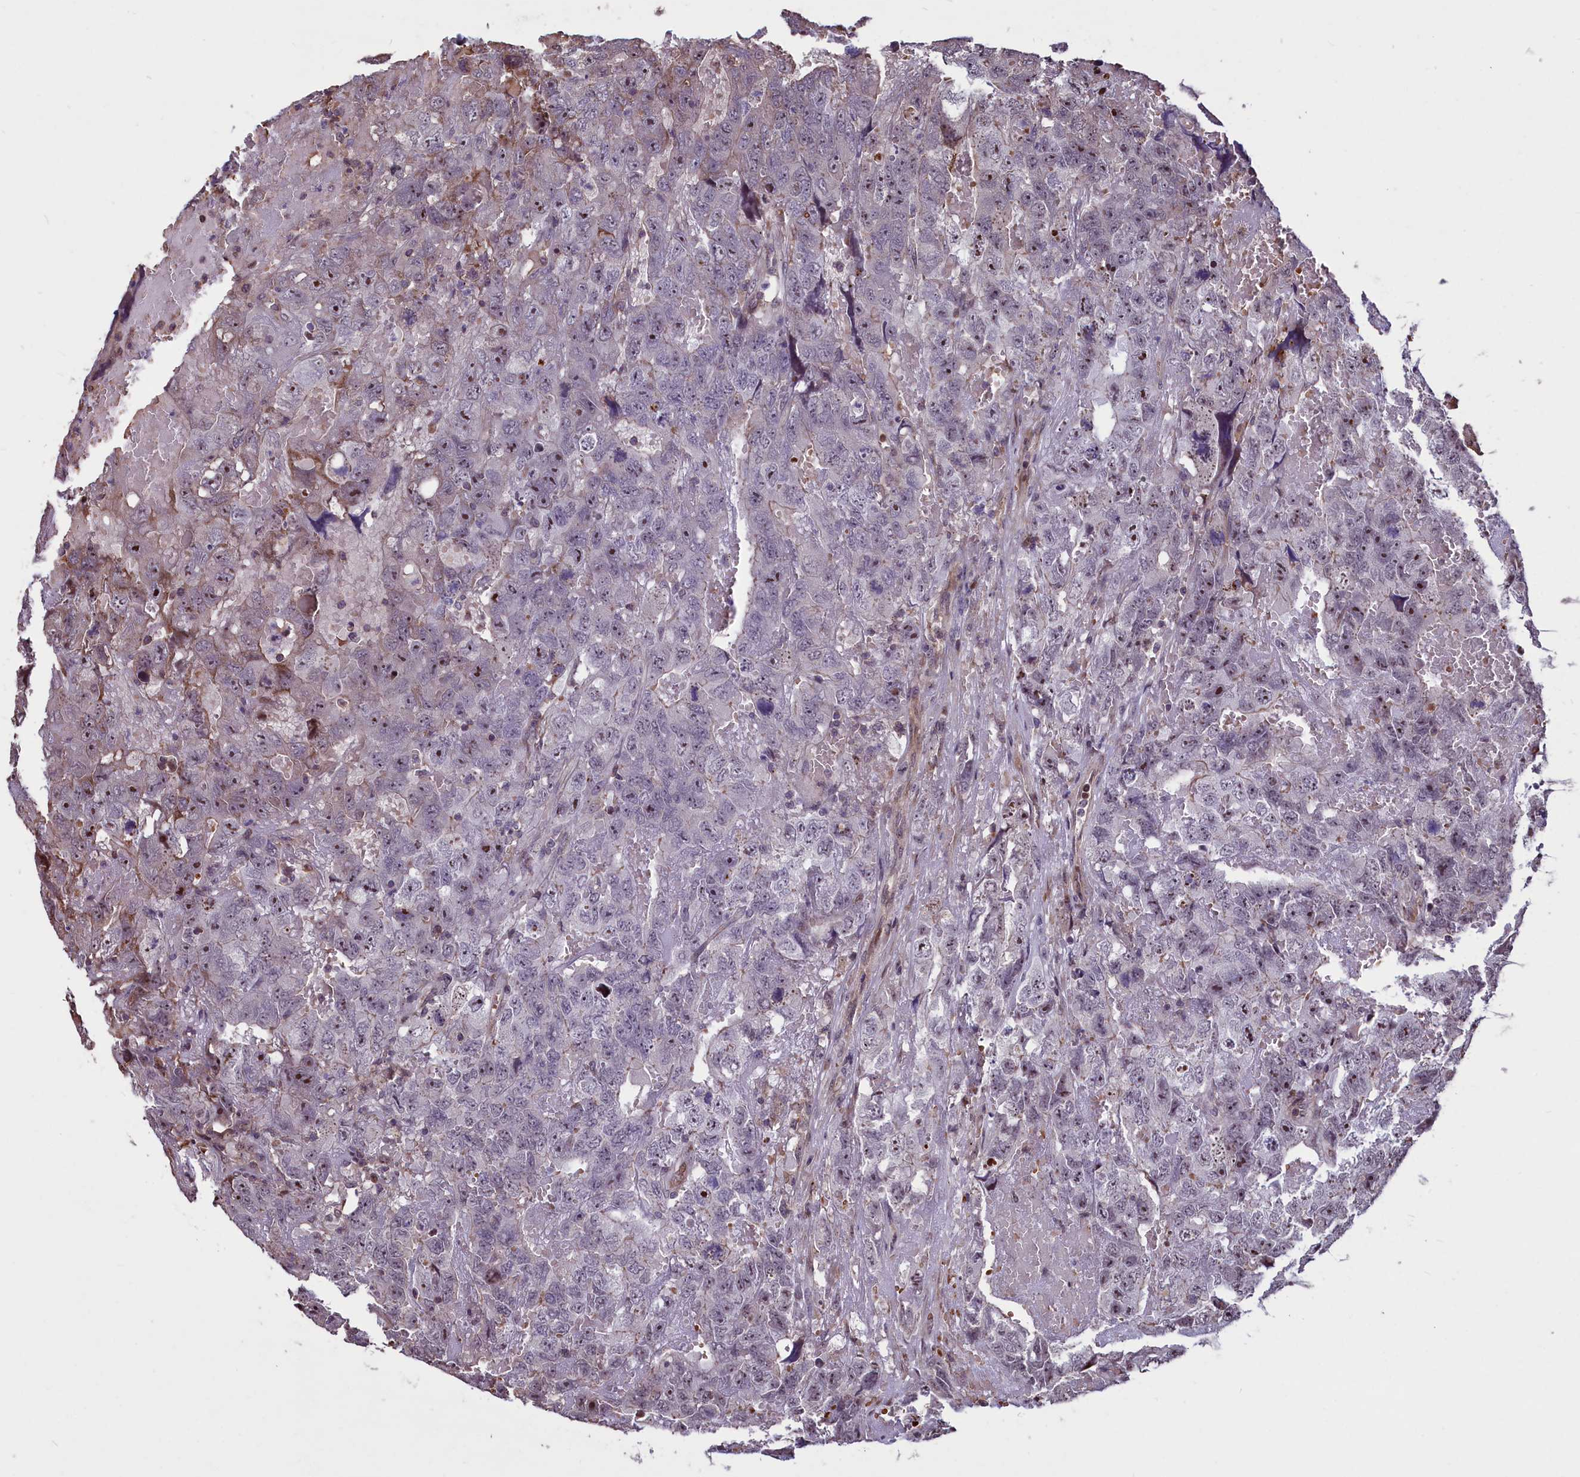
{"staining": {"intensity": "moderate", "quantity": "<25%", "location": "nuclear"}, "tissue": "testis cancer", "cell_type": "Tumor cells", "image_type": "cancer", "snomed": [{"axis": "morphology", "description": "Carcinoma, Embryonal, NOS"}, {"axis": "topography", "description": "Testis"}], "caption": "Brown immunohistochemical staining in human embryonal carcinoma (testis) shows moderate nuclear expression in approximately <25% of tumor cells.", "gene": "SHFL", "patient": {"sex": "male", "age": 45}}